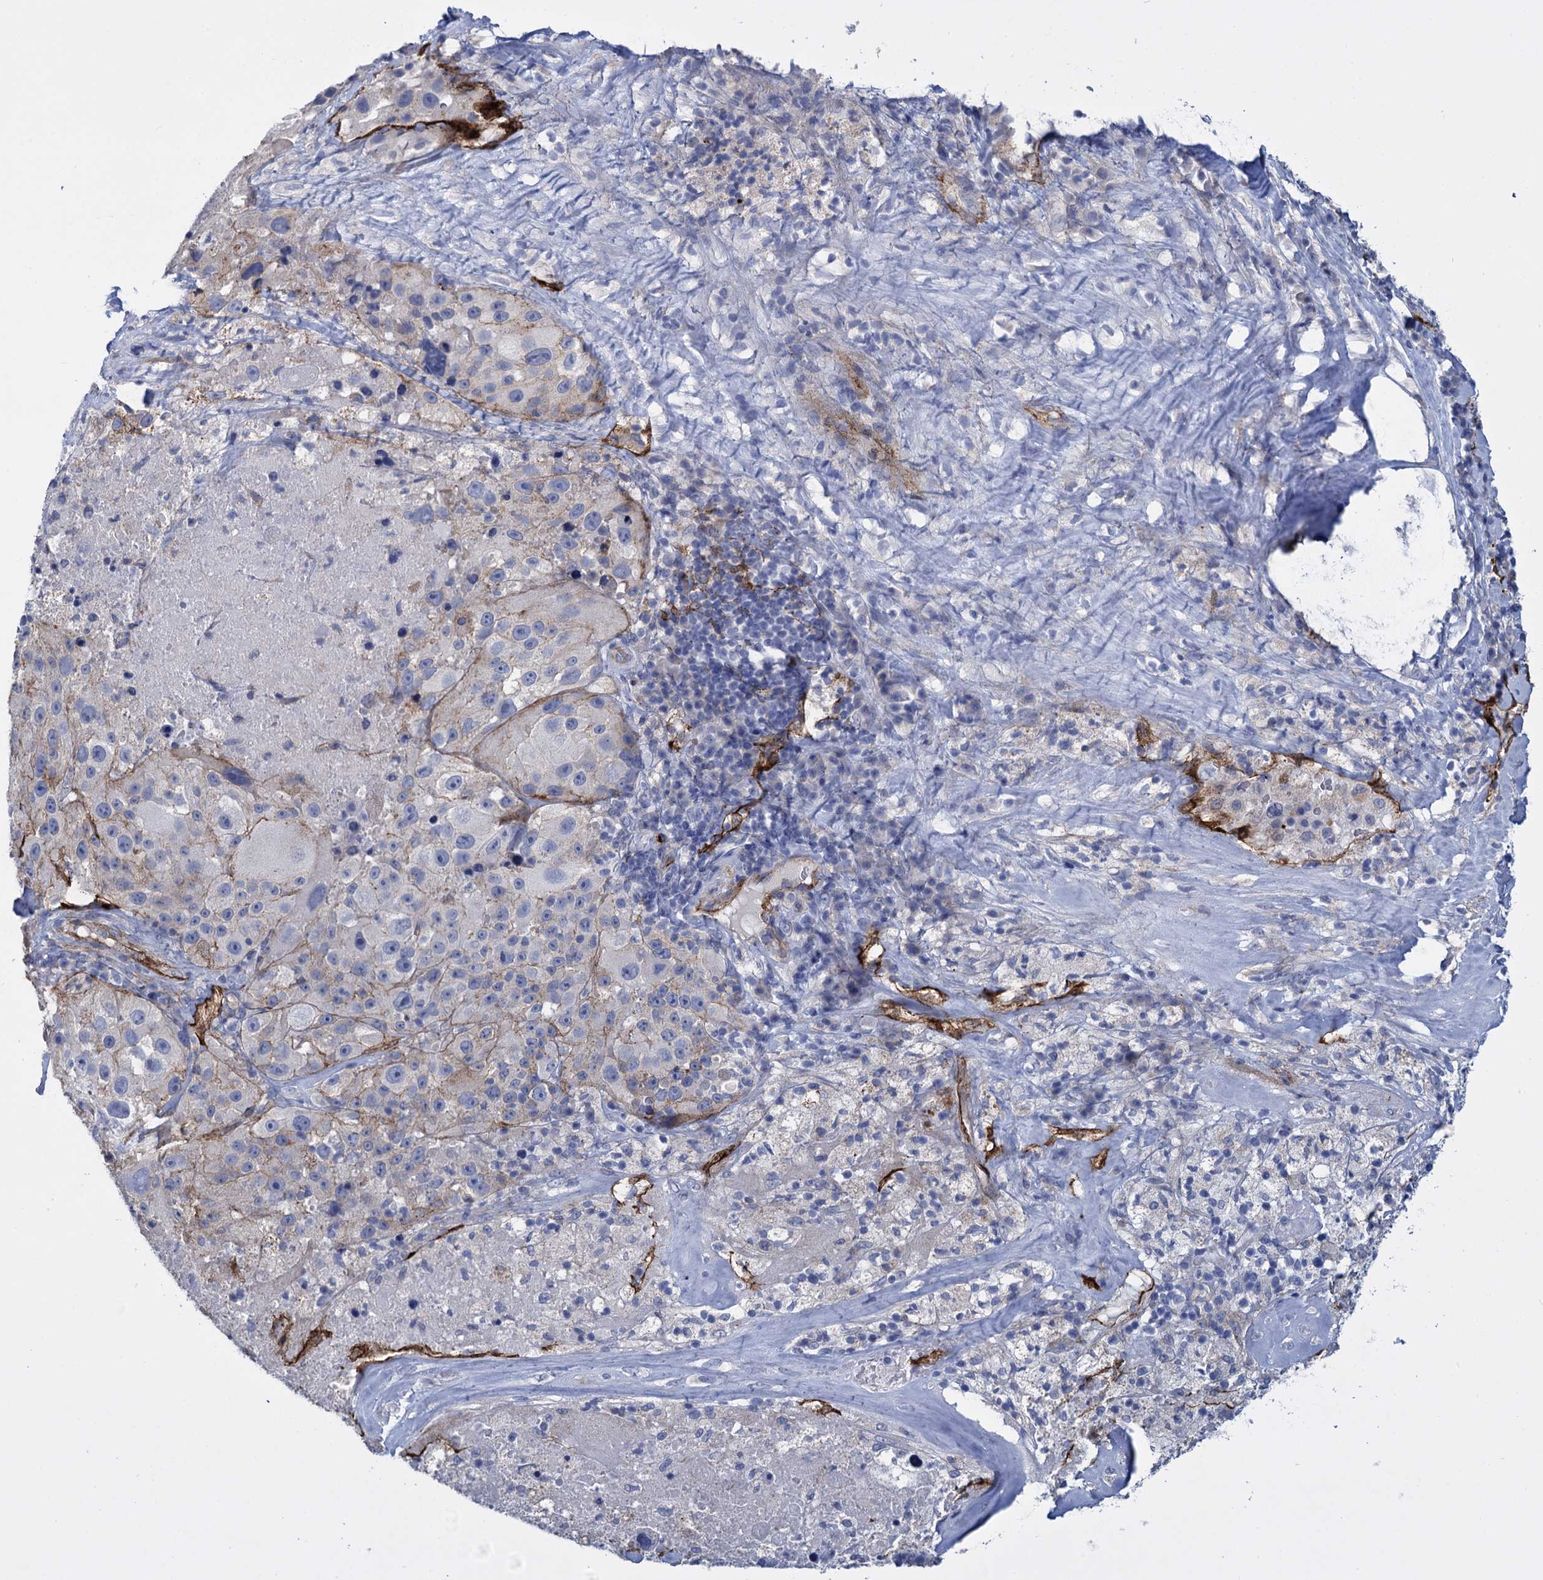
{"staining": {"intensity": "negative", "quantity": "none", "location": "none"}, "tissue": "melanoma", "cell_type": "Tumor cells", "image_type": "cancer", "snomed": [{"axis": "morphology", "description": "Malignant melanoma, Metastatic site"}, {"axis": "topography", "description": "Lymph node"}], "caption": "This photomicrograph is of malignant melanoma (metastatic site) stained with immunohistochemistry to label a protein in brown with the nuclei are counter-stained blue. There is no positivity in tumor cells. (DAB immunohistochemistry with hematoxylin counter stain).", "gene": "SNCG", "patient": {"sex": "male", "age": 62}}